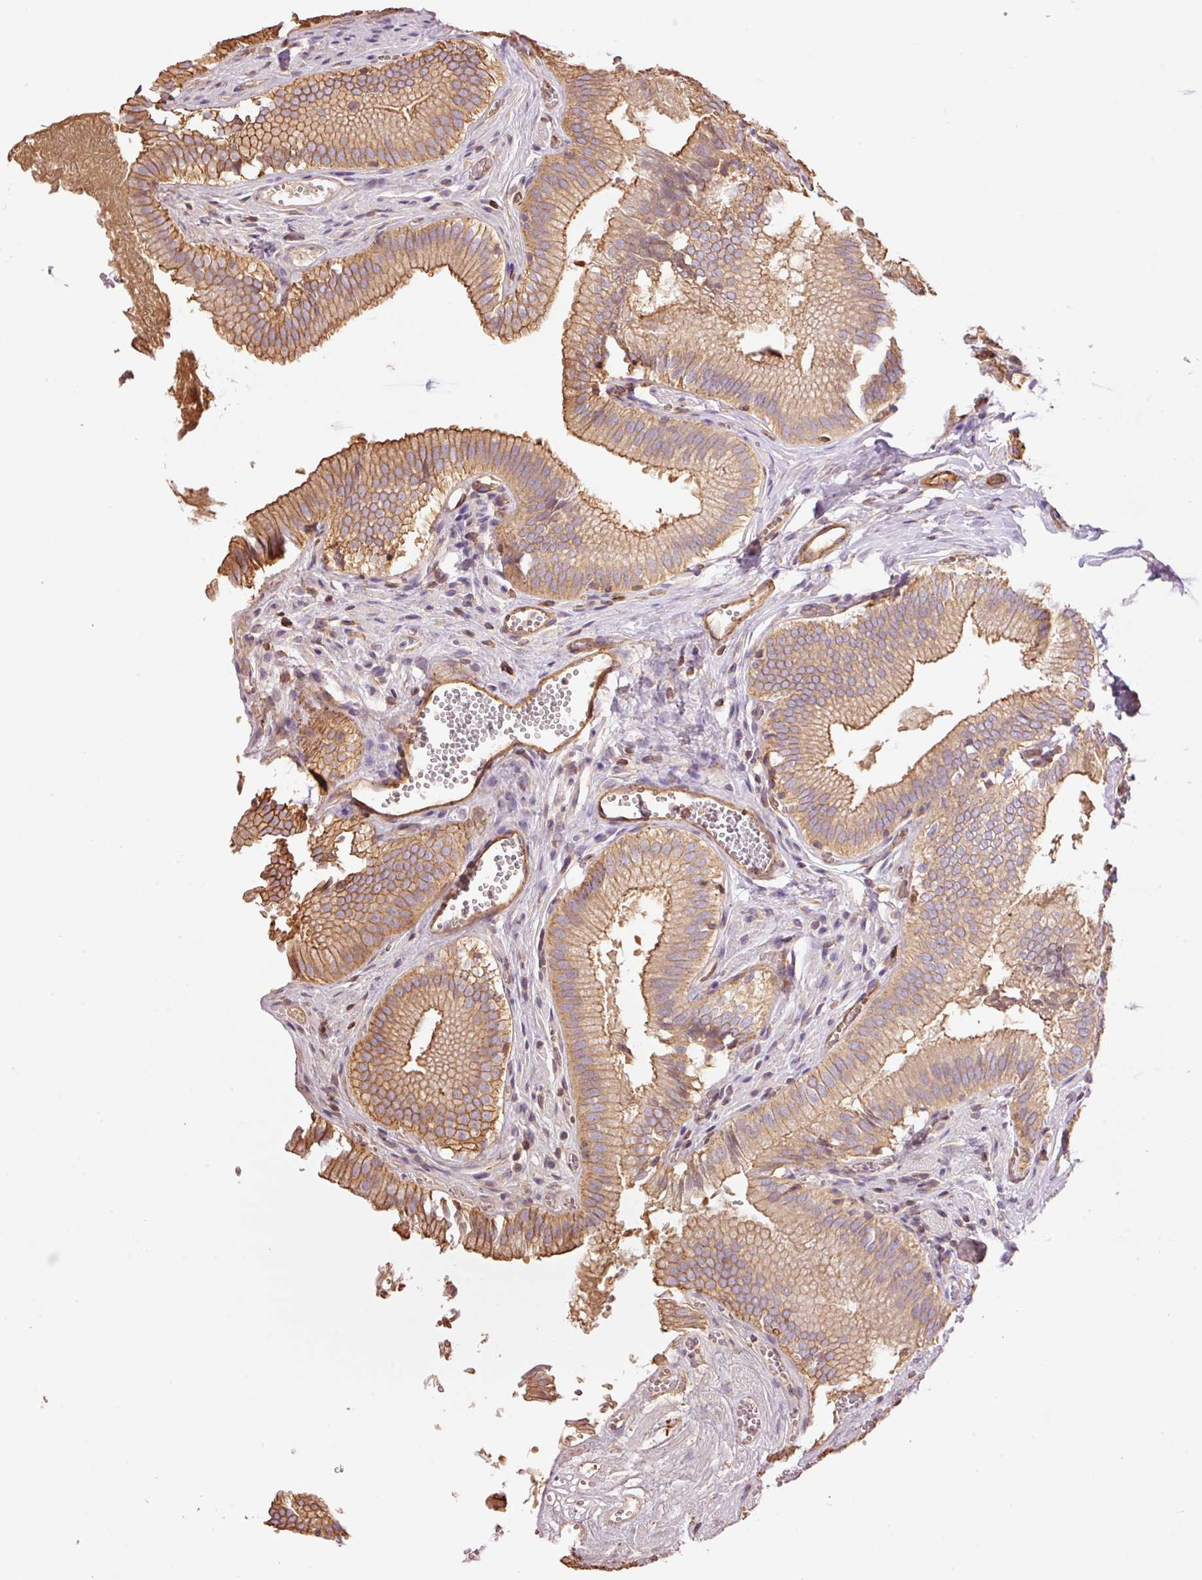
{"staining": {"intensity": "moderate", "quantity": ">75%", "location": "cytoplasmic/membranous"}, "tissue": "gallbladder", "cell_type": "Glandular cells", "image_type": "normal", "snomed": [{"axis": "morphology", "description": "Normal tissue, NOS"}, {"axis": "topography", "description": "Gallbladder"}, {"axis": "topography", "description": "Peripheral nerve tissue"}], "caption": "IHC image of normal gallbladder: human gallbladder stained using IHC shows medium levels of moderate protein expression localized specifically in the cytoplasmic/membranous of glandular cells, appearing as a cytoplasmic/membranous brown color.", "gene": "PPP1R1B", "patient": {"sex": "male", "age": 17}}